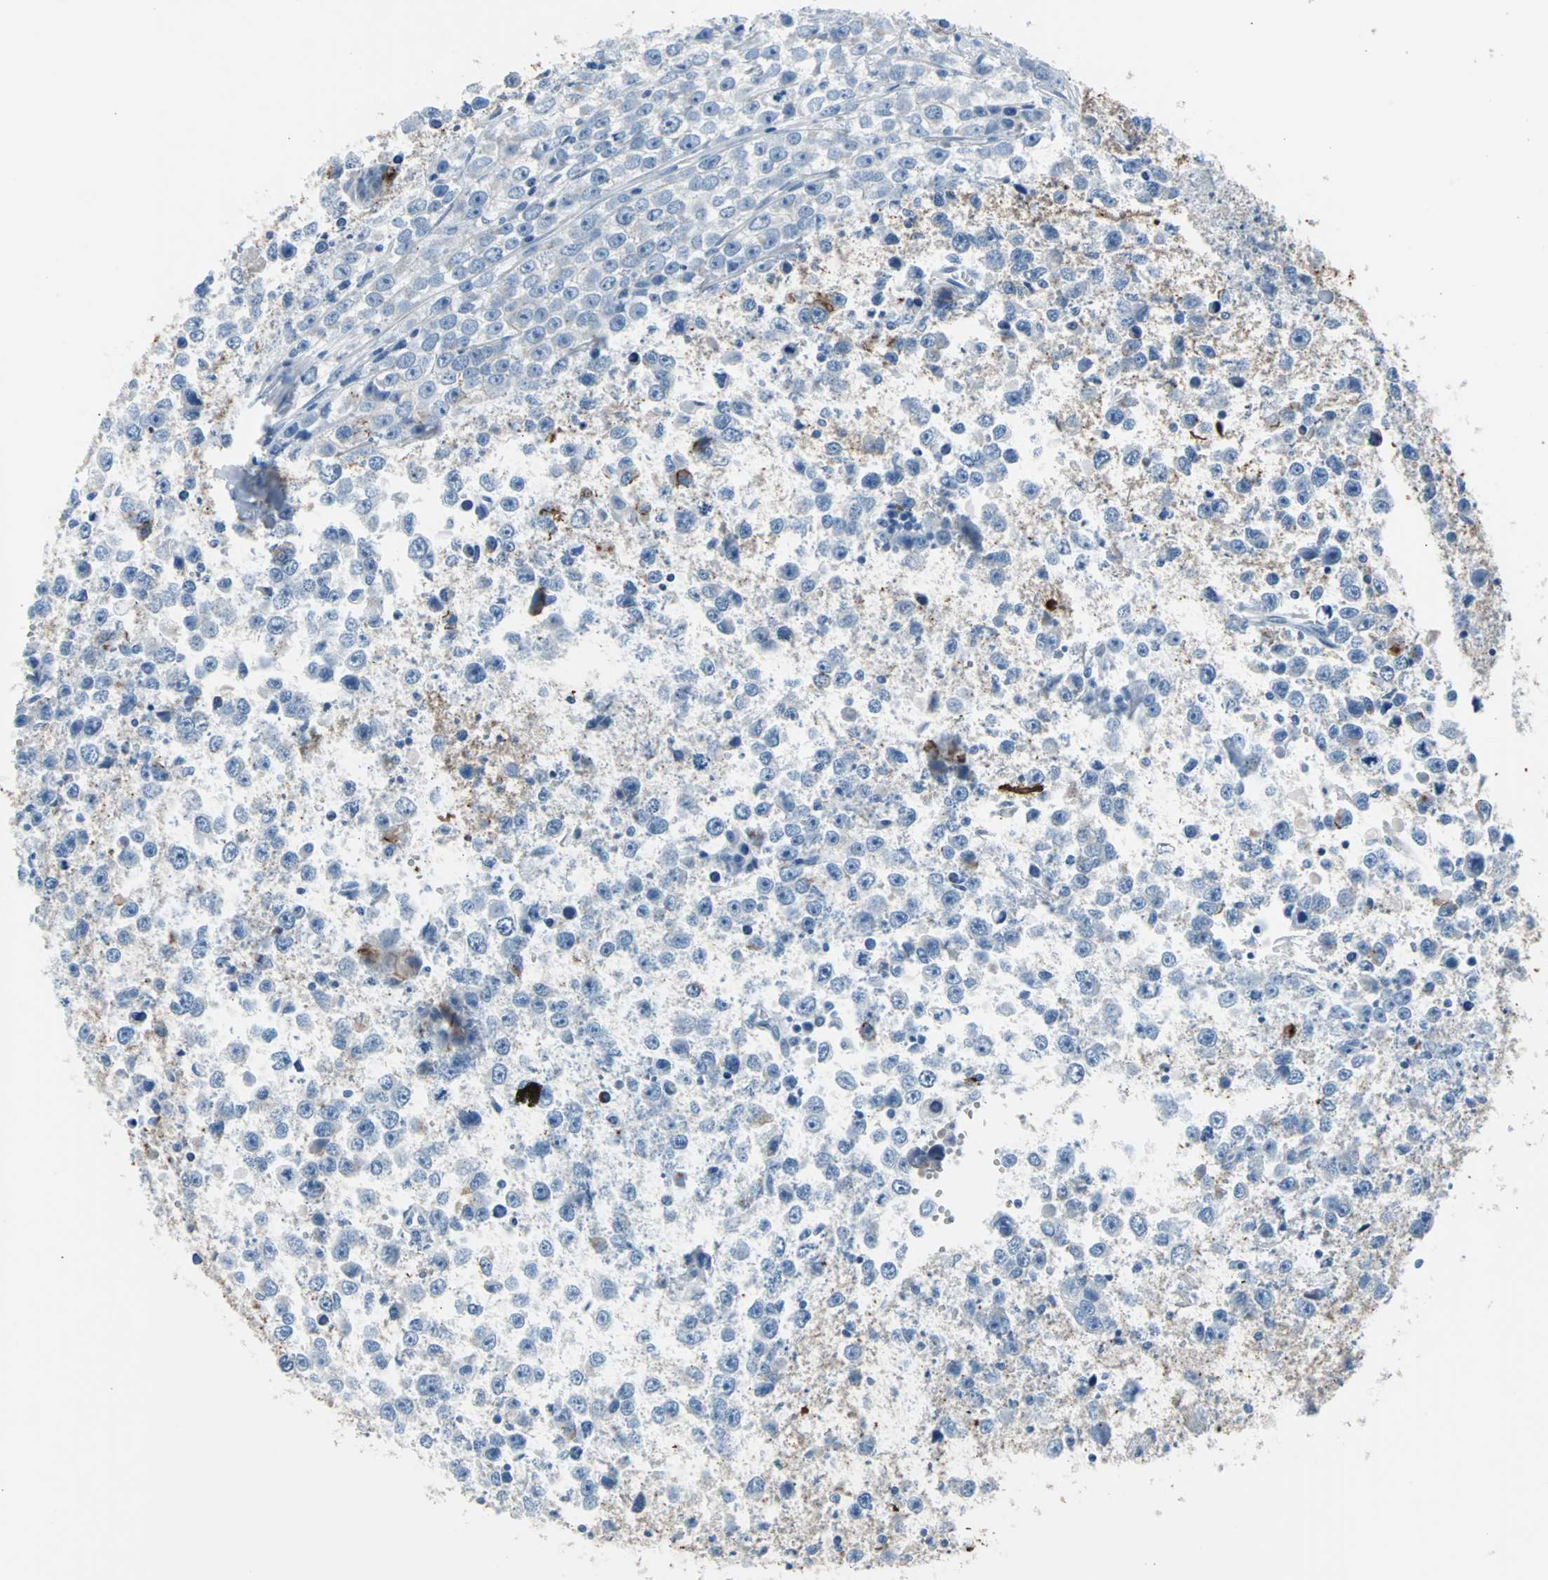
{"staining": {"intensity": "strong", "quantity": "<25%", "location": "cytoplasmic/membranous"}, "tissue": "testis cancer", "cell_type": "Tumor cells", "image_type": "cancer", "snomed": [{"axis": "morphology", "description": "Carcinoma, Embryonal, NOS"}, {"axis": "topography", "description": "Testis"}], "caption": "High-power microscopy captured an immunohistochemistry histopathology image of embryonal carcinoma (testis), revealing strong cytoplasmic/membranous staining in about <25% of tumor cells.", "gene": "KRT7", "patient": {"sex": "male", "age": 28}}